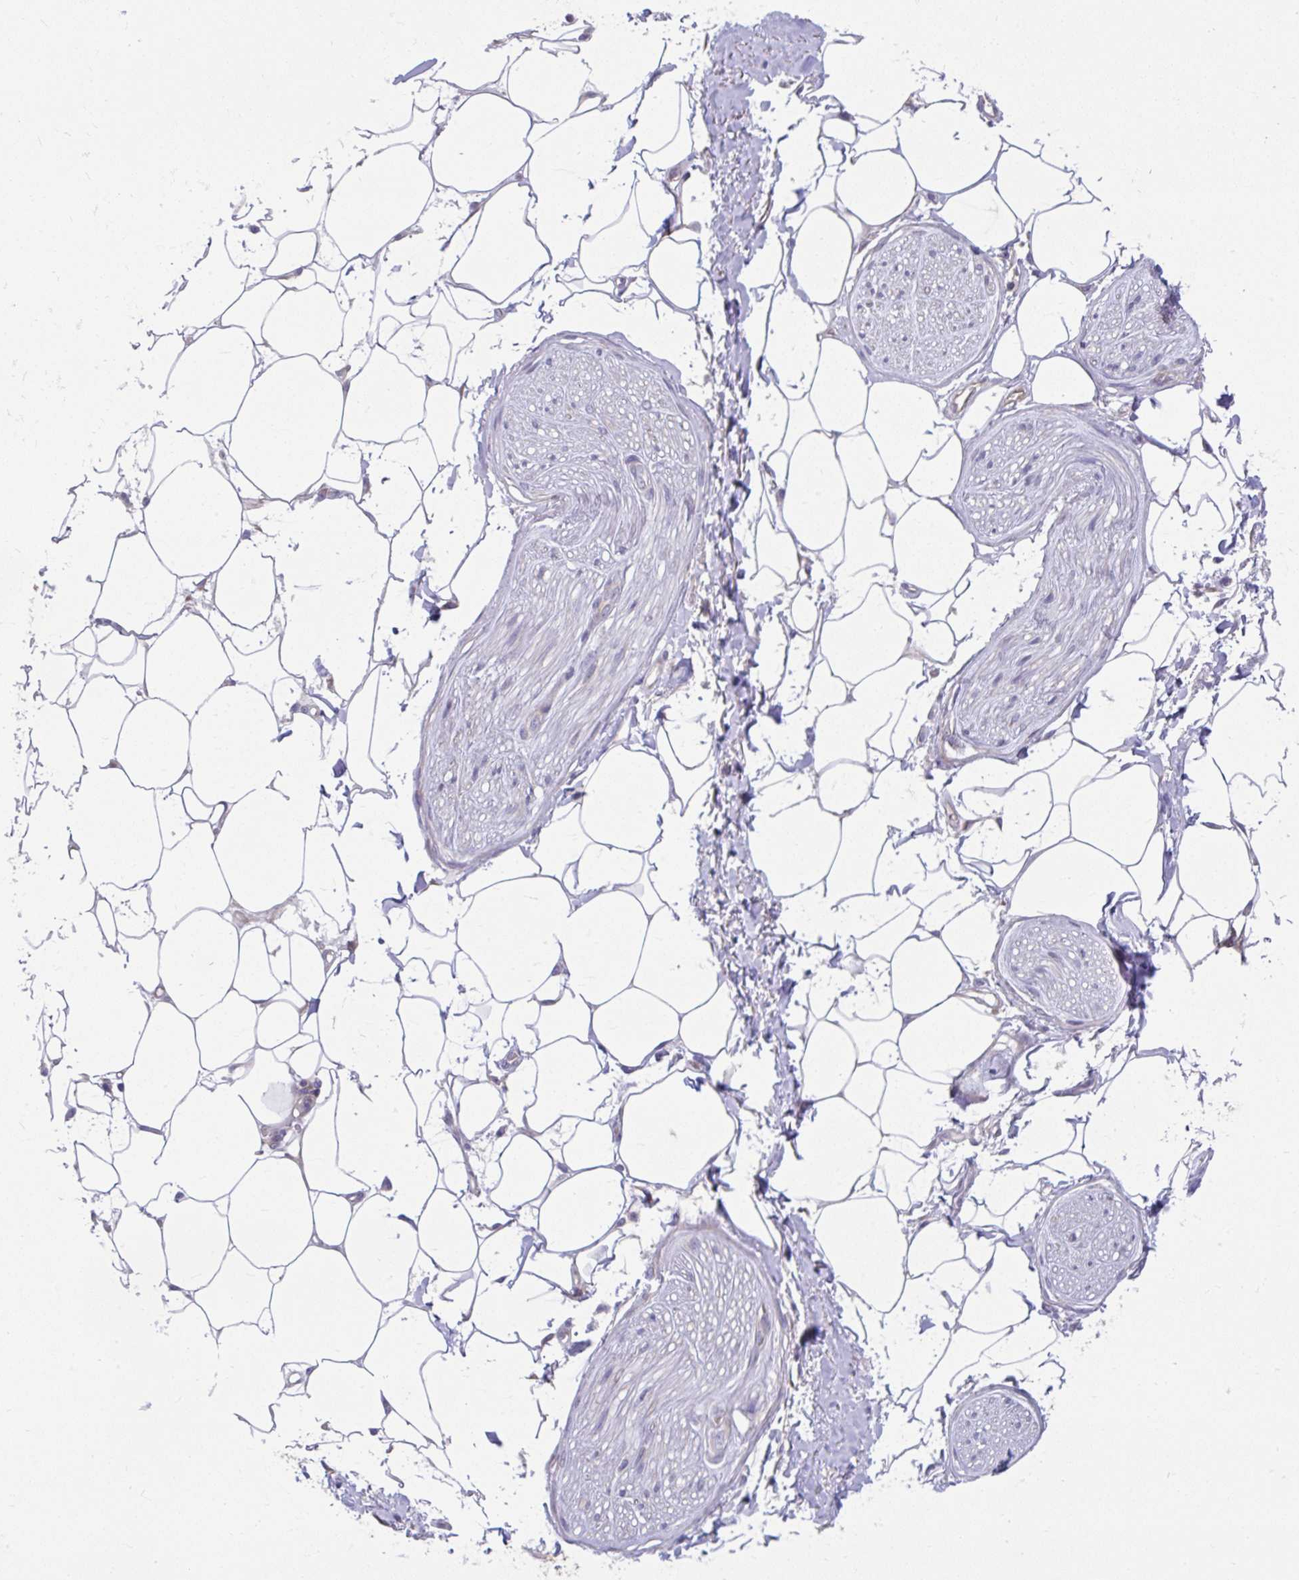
{"staining": {"intensity": "negative", "quantity": "none", "location": "none"}, "tissue": "adipose tissue", "cell_type": "Adipocytes", "image_type": "normal", "snomed": [{"axis": "morphology", "description": "Normal tissue, NOS"}, {"axis": "topography", "description": "Vagina"}, {"axis": "topography", "description": "Peripheral nerve tissue"}], "caption": "Adipocytes show no significant positivity in benign adipose tissue. The staining was performed using DAB (3,3'-diaminobenzidine) to visualize the protein expression in brown, while the nuclei were stained in blue with hematoxylin (Magnification: 20x).", "gene": "PCDHB7", "patient": {"sex": "female", "age": 71}}